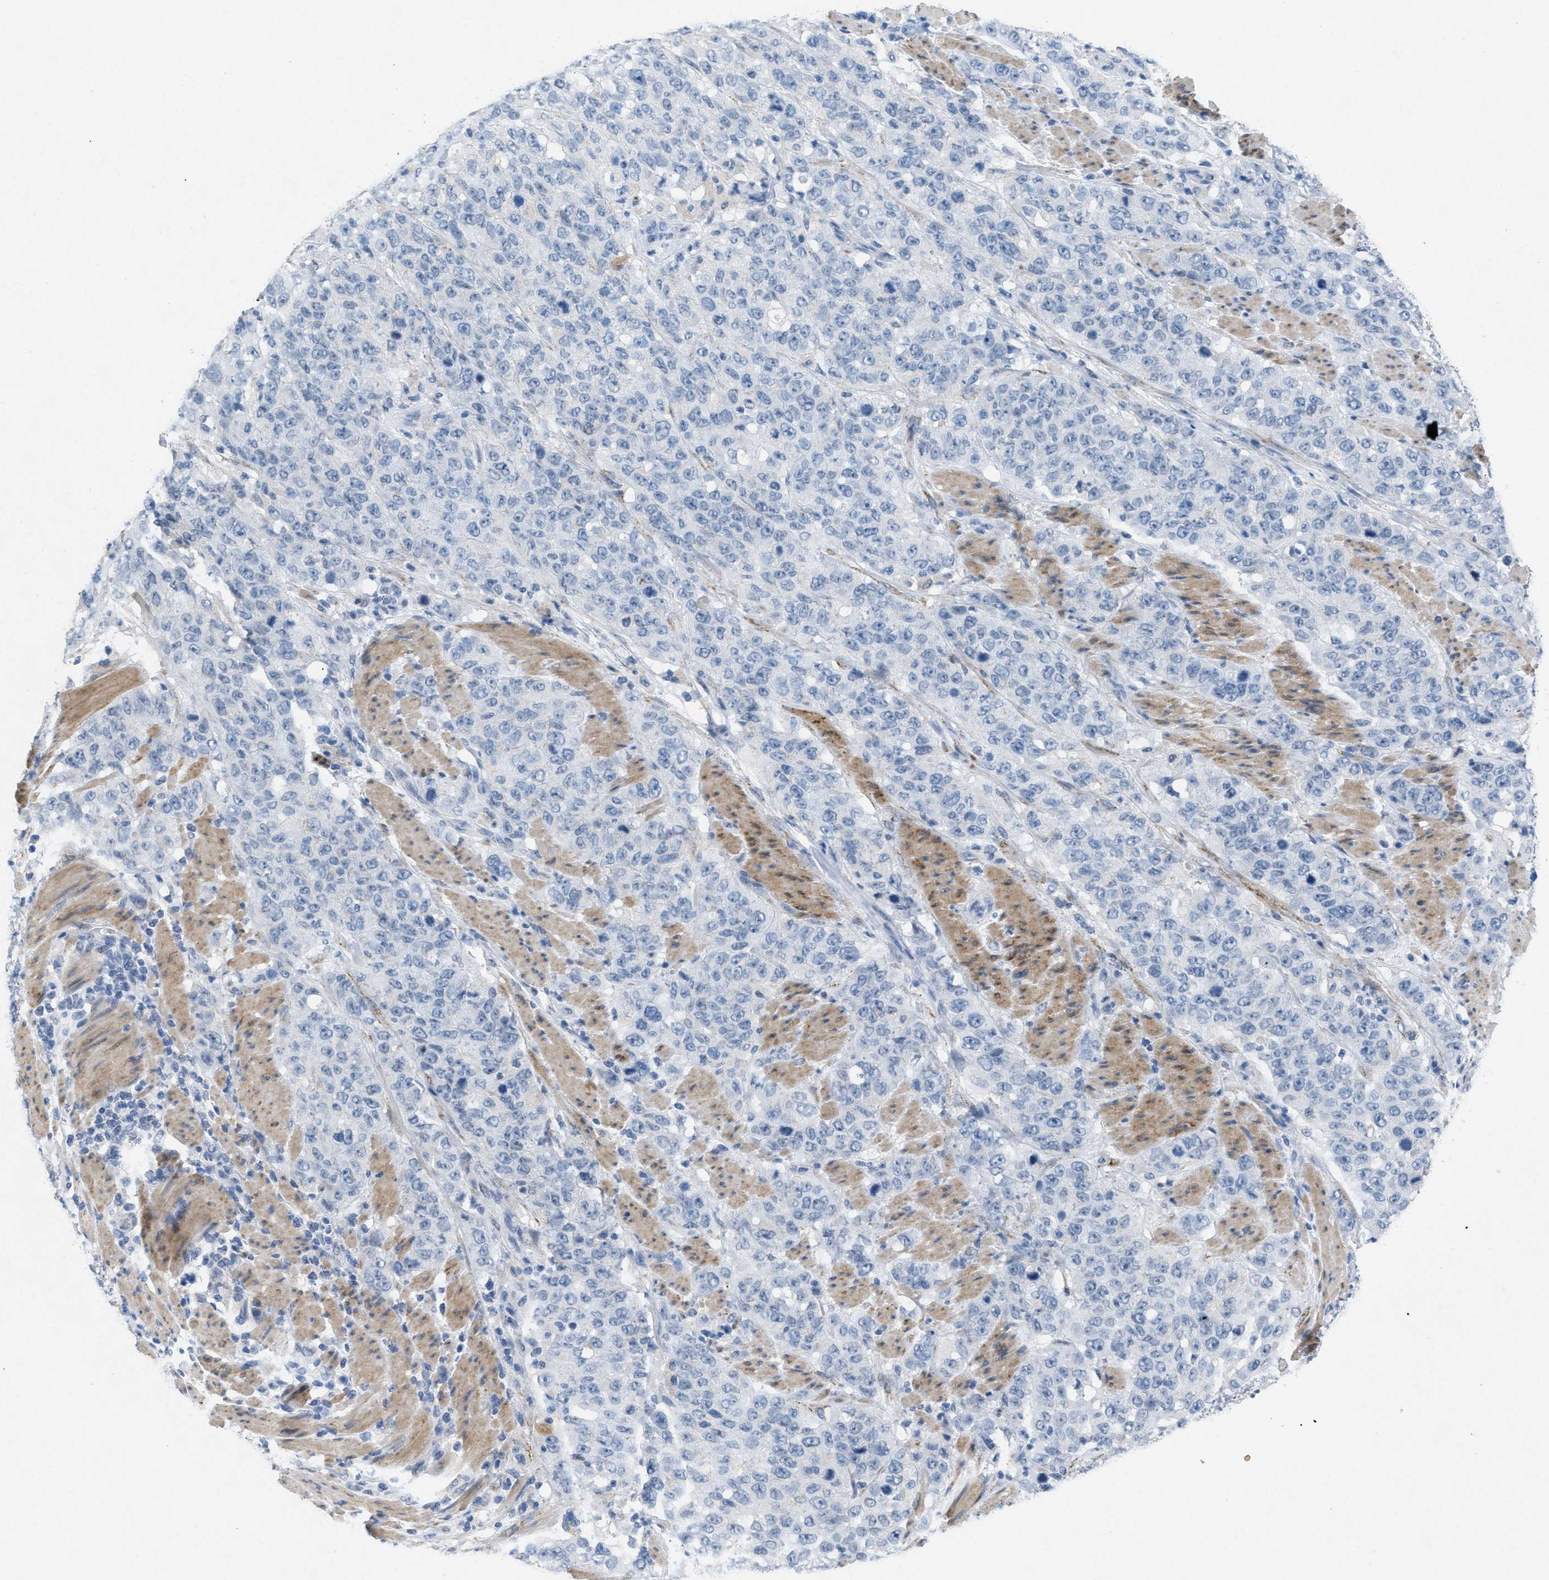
{"staining": {"intensity": "negative", "quantity": "none", "location": "none"}, "tissue": "stomach cancer", "cell_type": "Tumor cells", "image_type": "cancer", "snomed": [{"axis": "morphology", "description": "Adenocarcinoma, NOS"}, {"axis": "topography", "description": "Stomach"}], "caption": "This is an IHC histopathology image of stomach adenocarcinoma. There is no positivity in tumor cells.", "gene": "TASOR", "patient": {"sex": "male", "age": 48}}